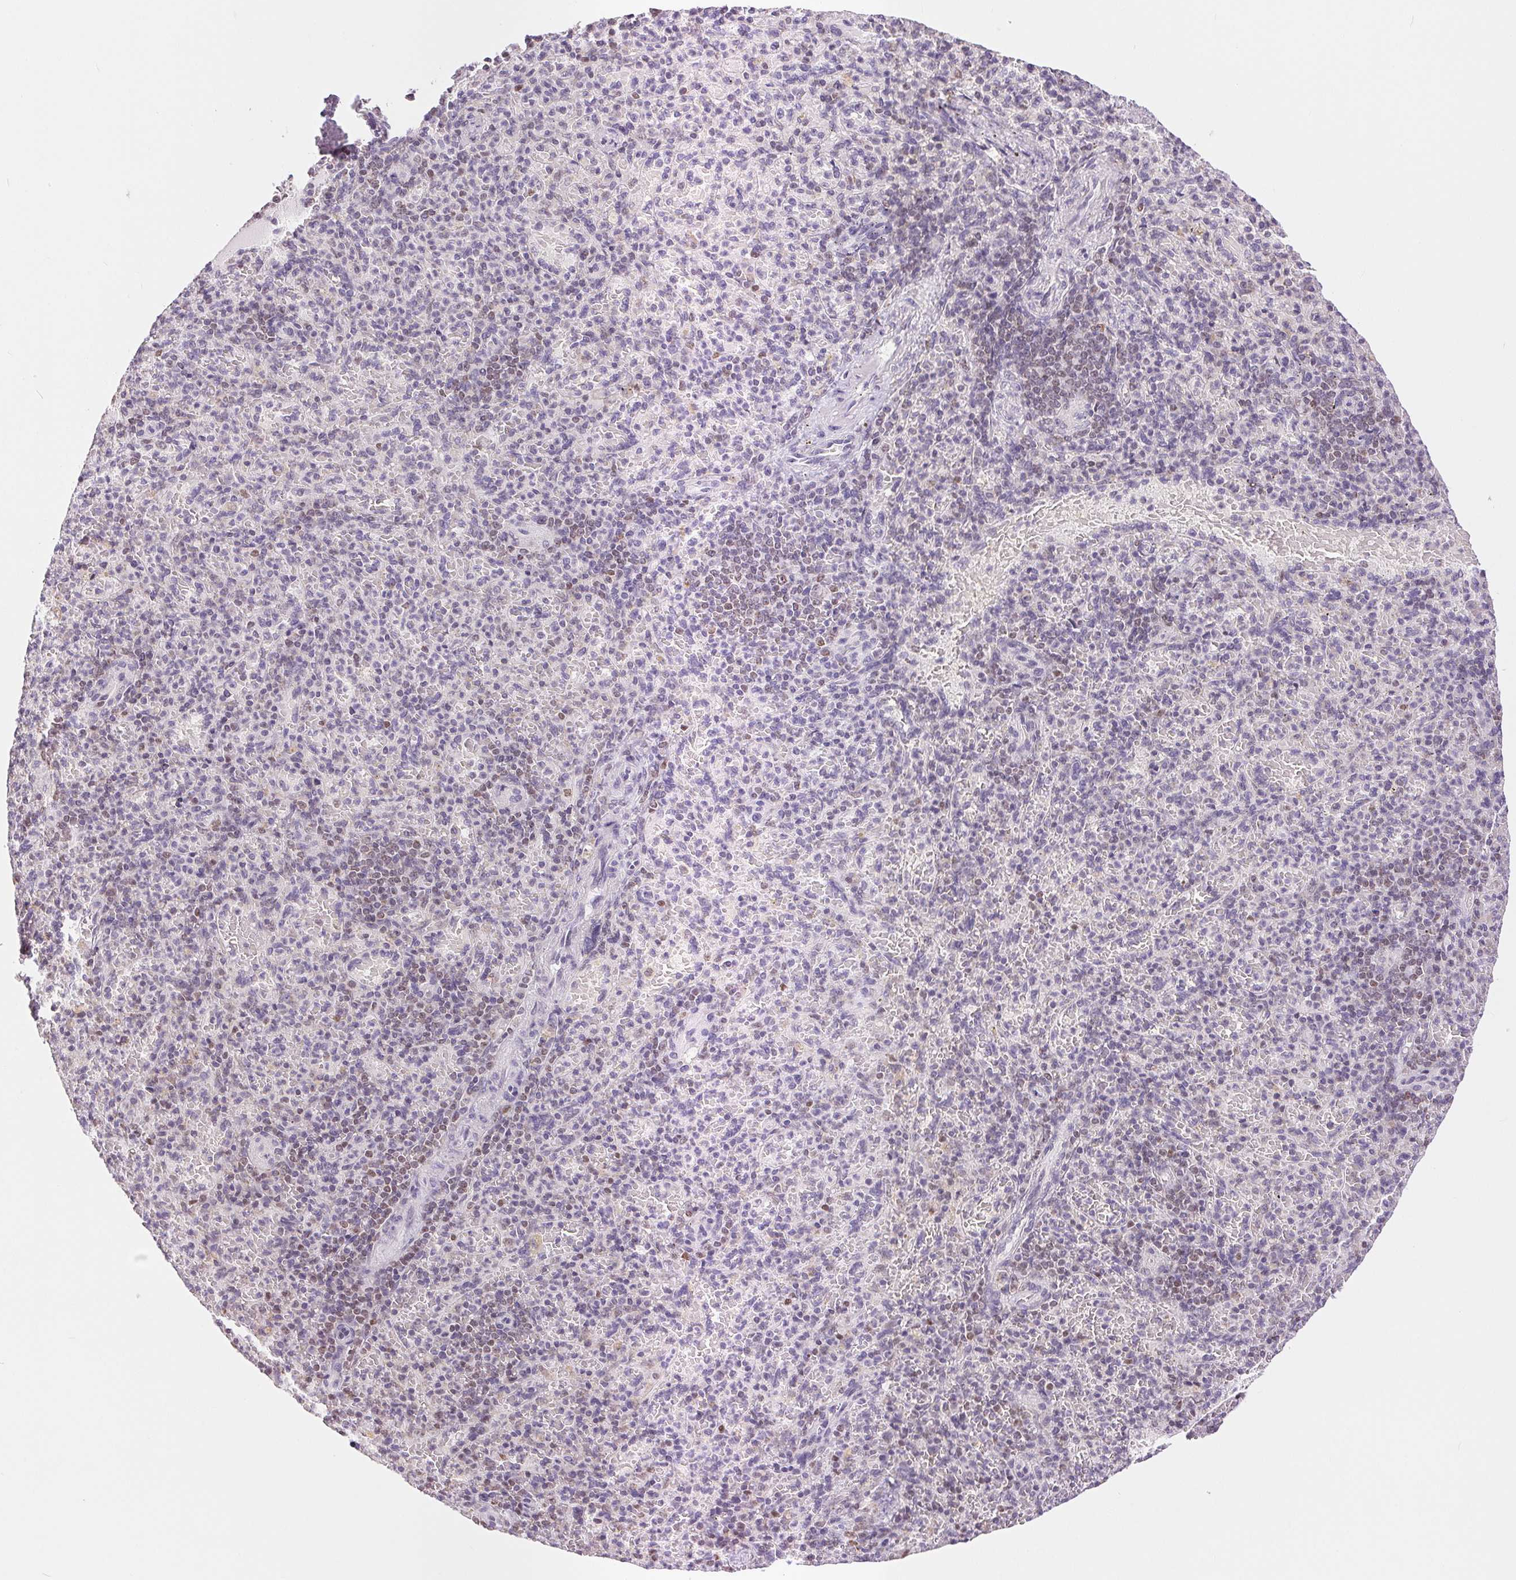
{"staining": {"intensity": "negative", "quantity": "none", "location": "none"}, "tissue": "spleen", "cell_type": "Cells in red pulp", "image_type": "normal", "snomed": [{"axis": "morphology", "description": "Normal tissue, NOS"}, {"axis": "topography", "description": "Spleen"}], "caption": "DAB immunohistochemical staining of normal human spleen displays no significant positivity in cells in red pulp.", "gene": "POU2F2", "patient": {"sex": "female", "age": 74}}